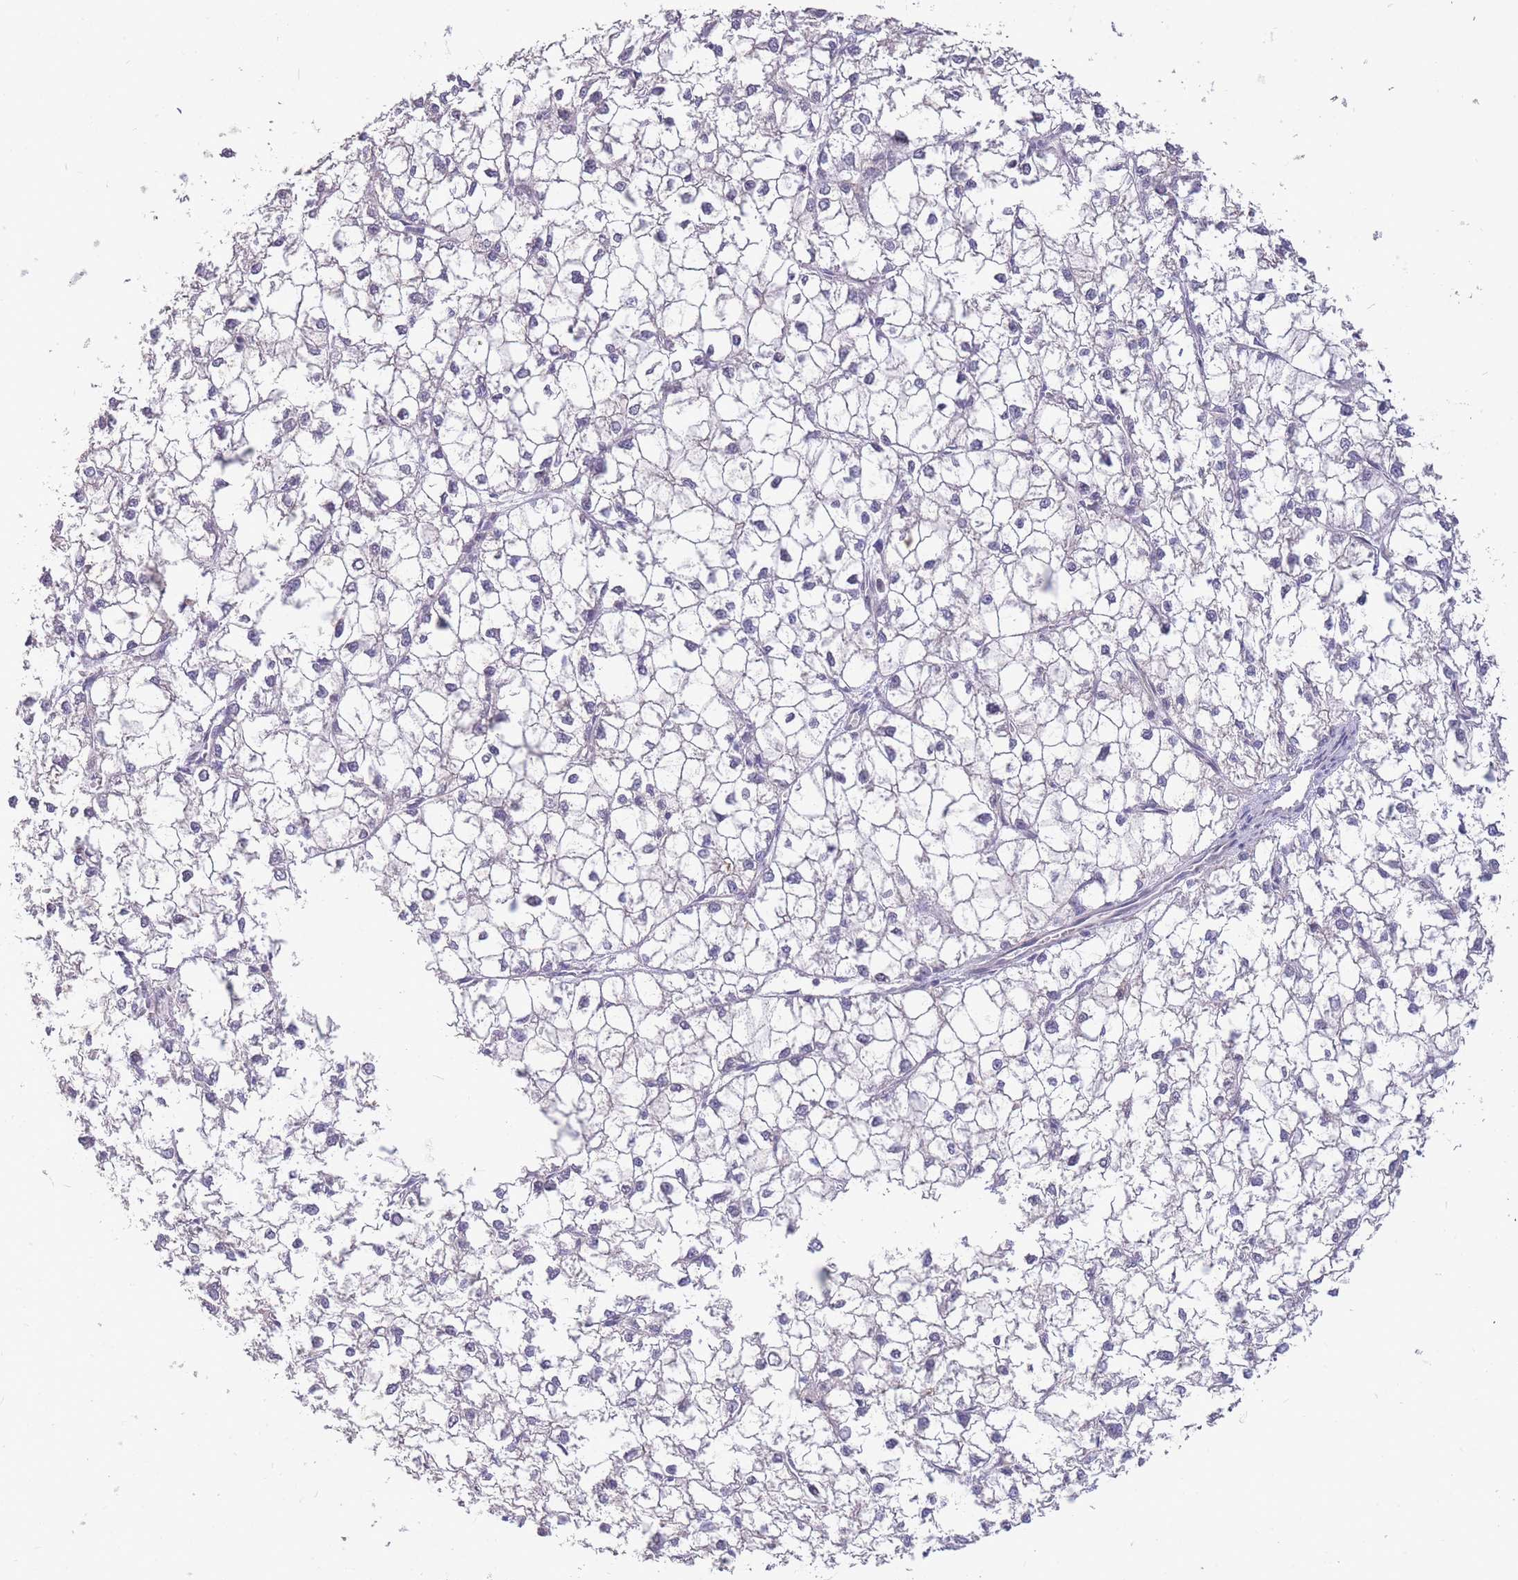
{"staining": {"intensity": "negative", "quantity": "none", "location": "none"}, "tissue": "liver cancer", "cell_type": "Tumor cells", "image_type": "cancer", "snomed": [{"axis": "morphology", "description": "Carcinoma, Hepatocellular, NOS"}, {"axis": "topography", "description": "Liver"}], "caption": "IHC of hepatocellular carcinoma (liver) demonstrates no staining in tumor cells. (Stains: DAB immunohistochemistry (IHC) with hematoxylin counter stain, Microscopy: brightfield microscopy at high magnification).", "gene": "SMC6", "patient": {"sex": "female", "age": 43}}